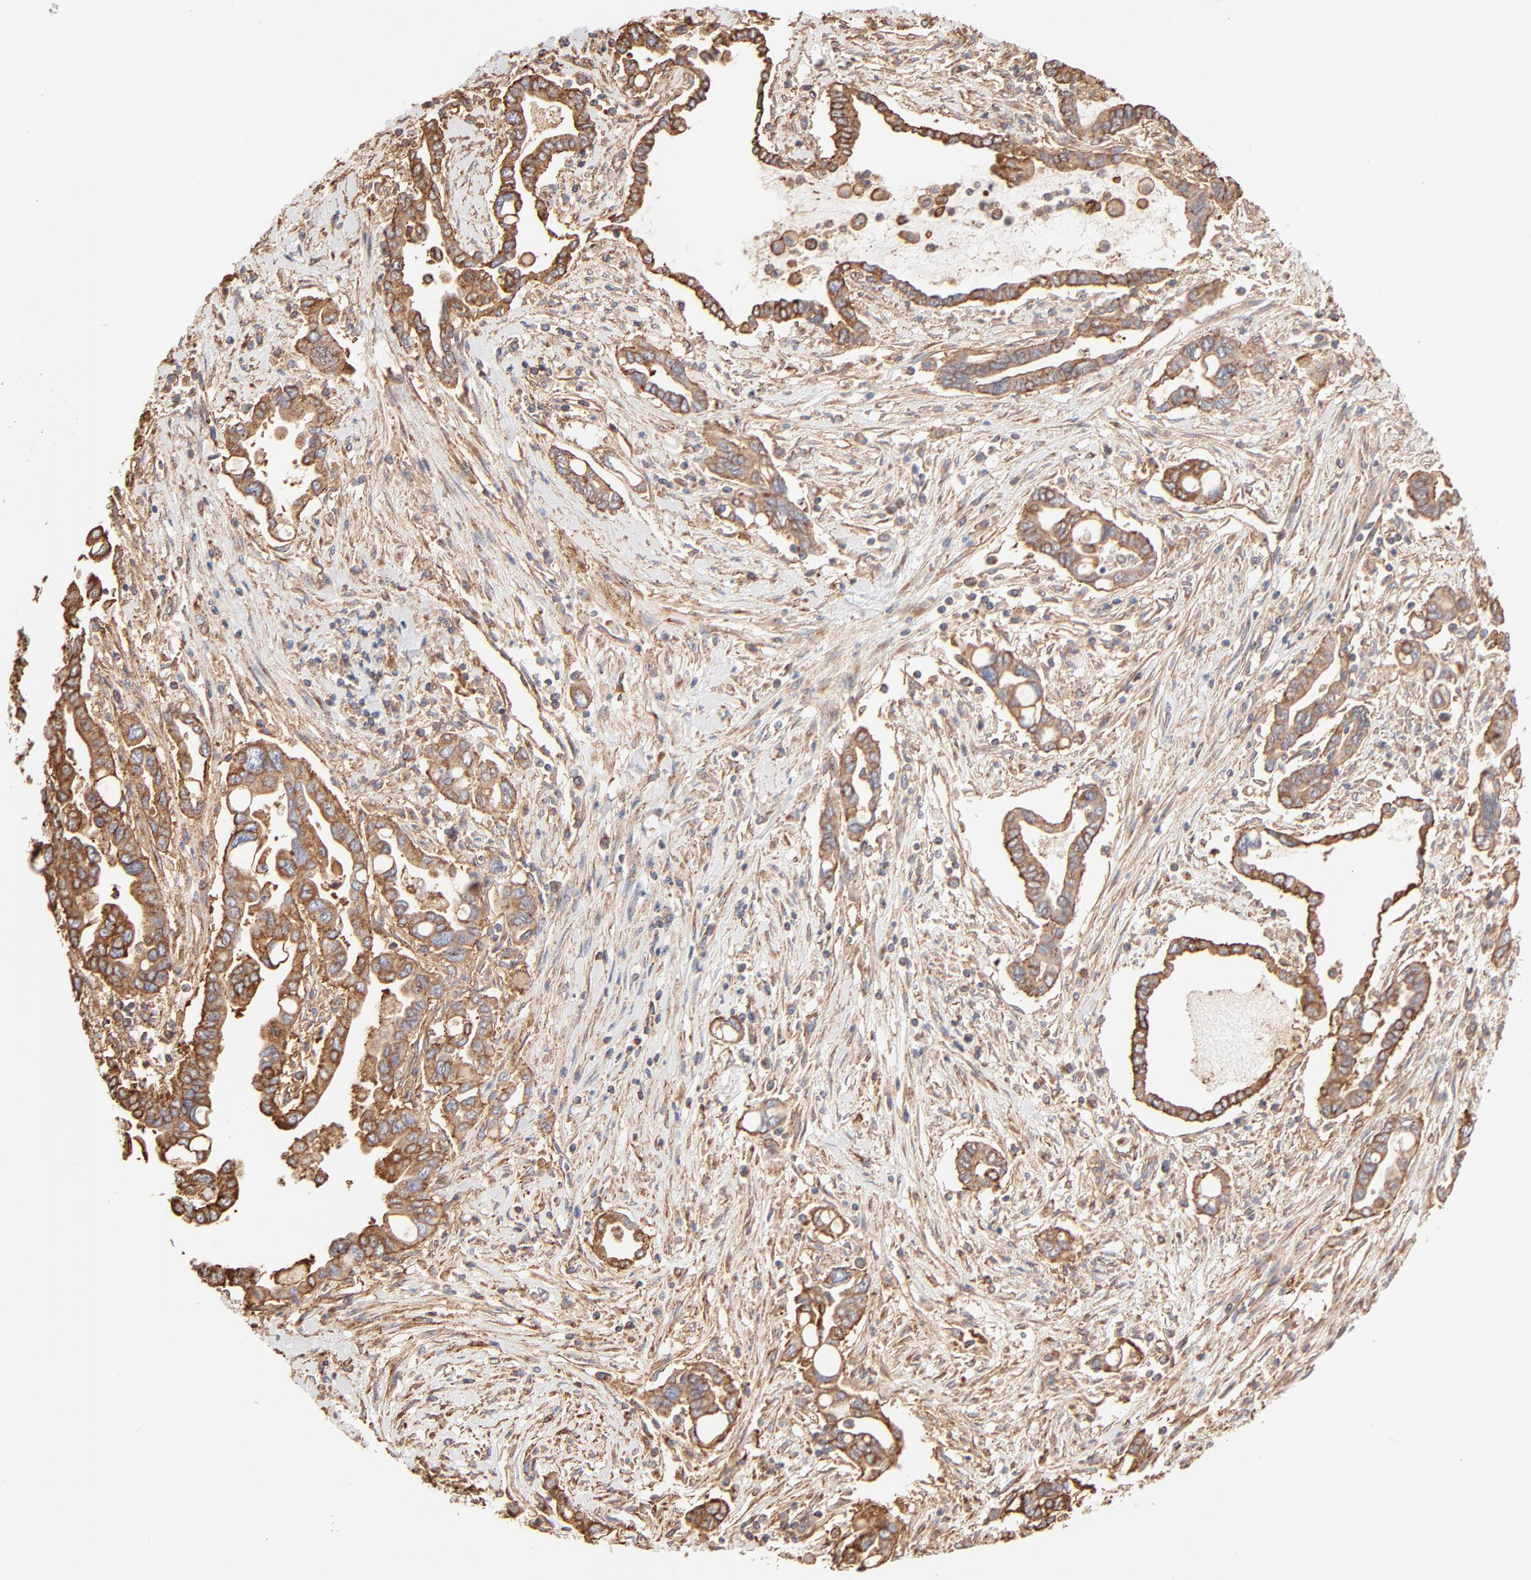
{"staining": {"intensity": "strong", "quantity": ">75%", "location": "cytoplasmic/membranous"}, "tissue": "pancreatic cancer", "cell_type": "Tumor cells", "image_type": "cancer", "snomed": [{"axis": "morphology", "description": "Adenocarcinoma, NOS"}, {"axis": "topography", "description": "Pancreas"}], "caption": "Adenocarcinoma (pancreatic) stained with a protein marker exhibits strong staining in tumor cells.", "gene": "CLTB", "patient": {"sex": "female", "age": 57}}